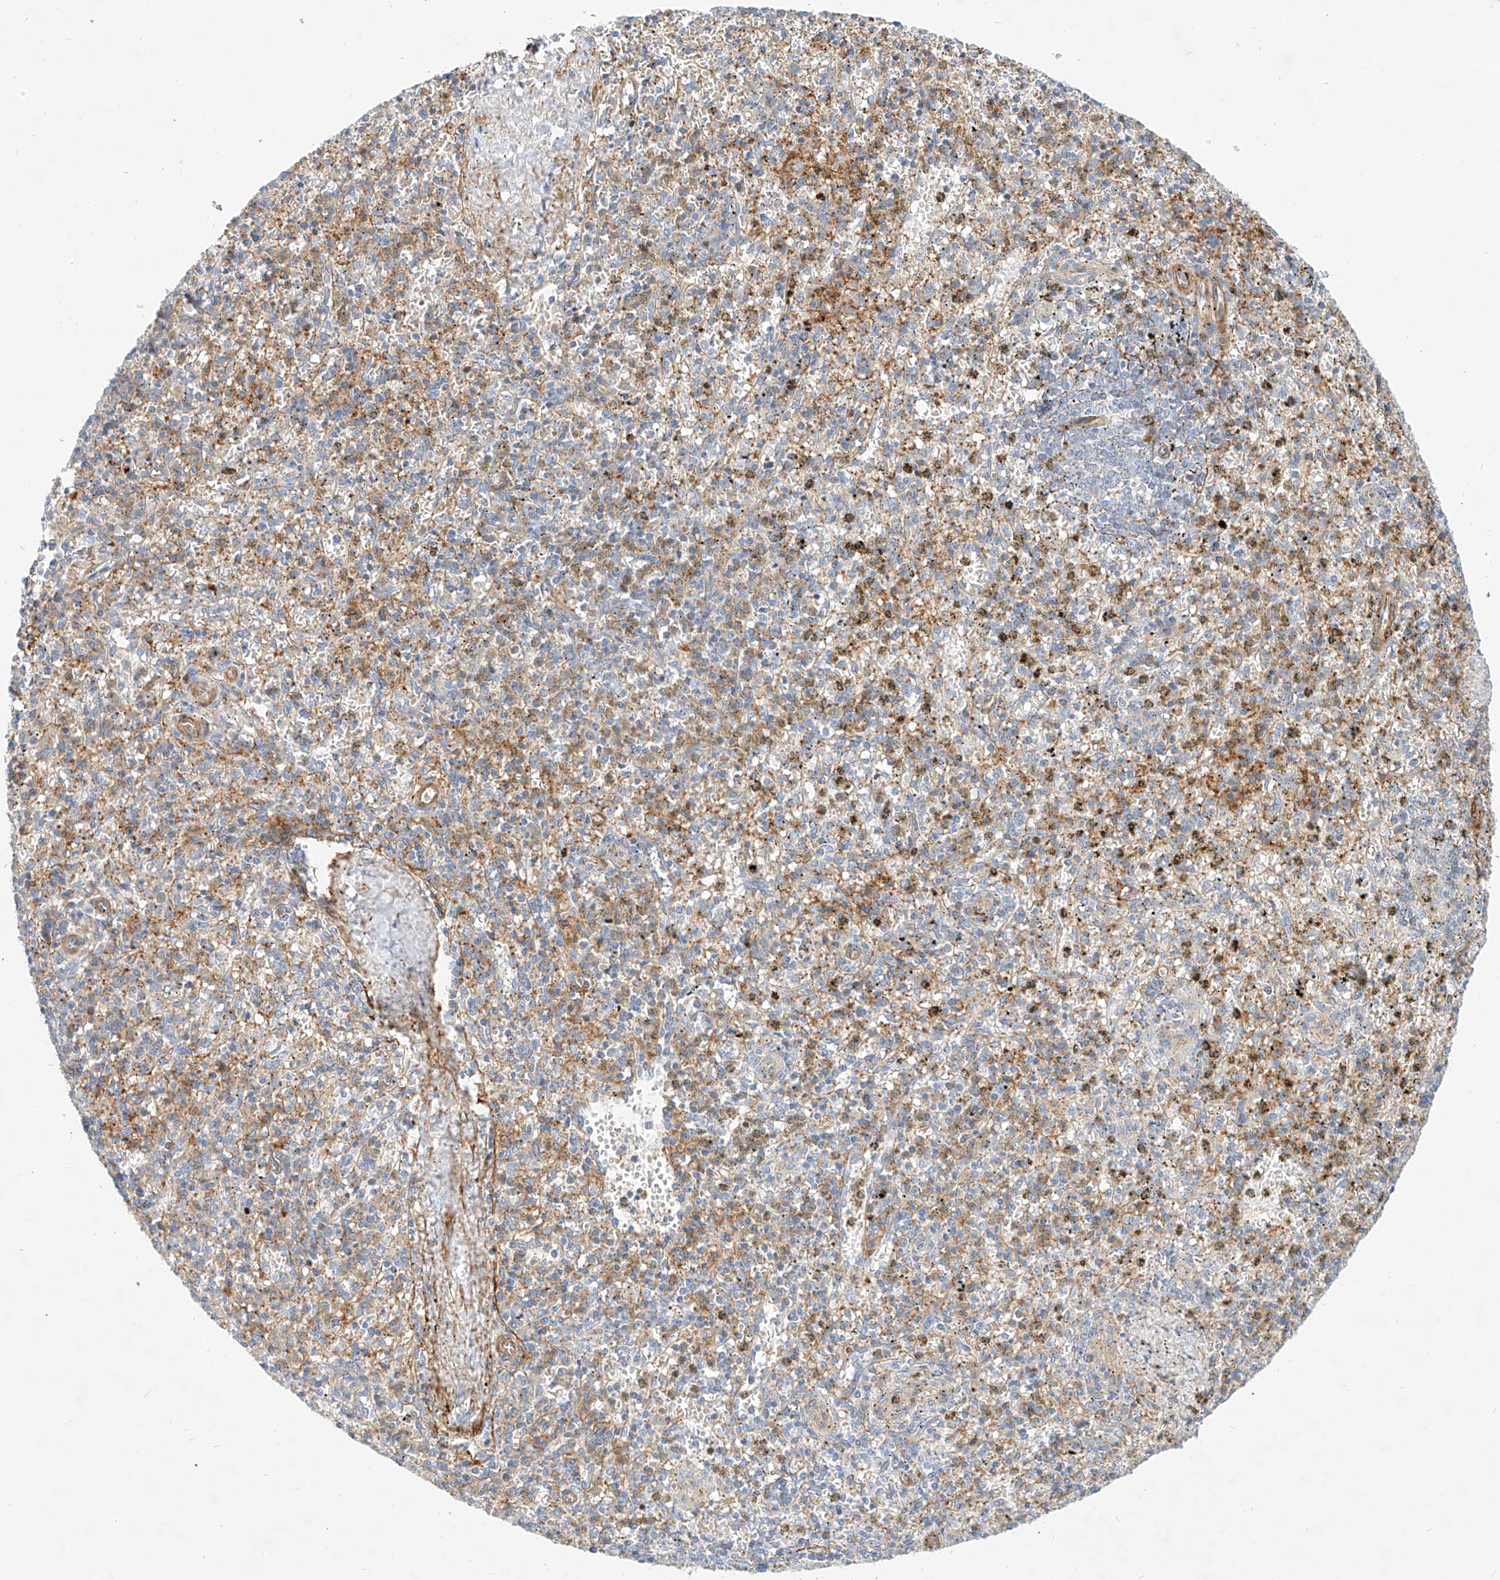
{"staining": {"intensity": "negative", "quantity": "none", "location": "none"}, "tissue": "spleen", "cell_type": "Cells in red pulp", "image_type": "normal", "snomed": [{"axis": "morphology", "description": "Normal tissue, NOS"}, {"axis": "topography", "description": "Spleen"}], "caption": "IHC of unremarkable spleen reveals no expression in cells in red pulp. The staining was performed using DAB to visualize the protein expression in brown, while the nuclei were stained in blue with hematoxylin (Magnification: 20x).", "gene": "KCNH5", "patient": {"sex": "male", "age": 72}}